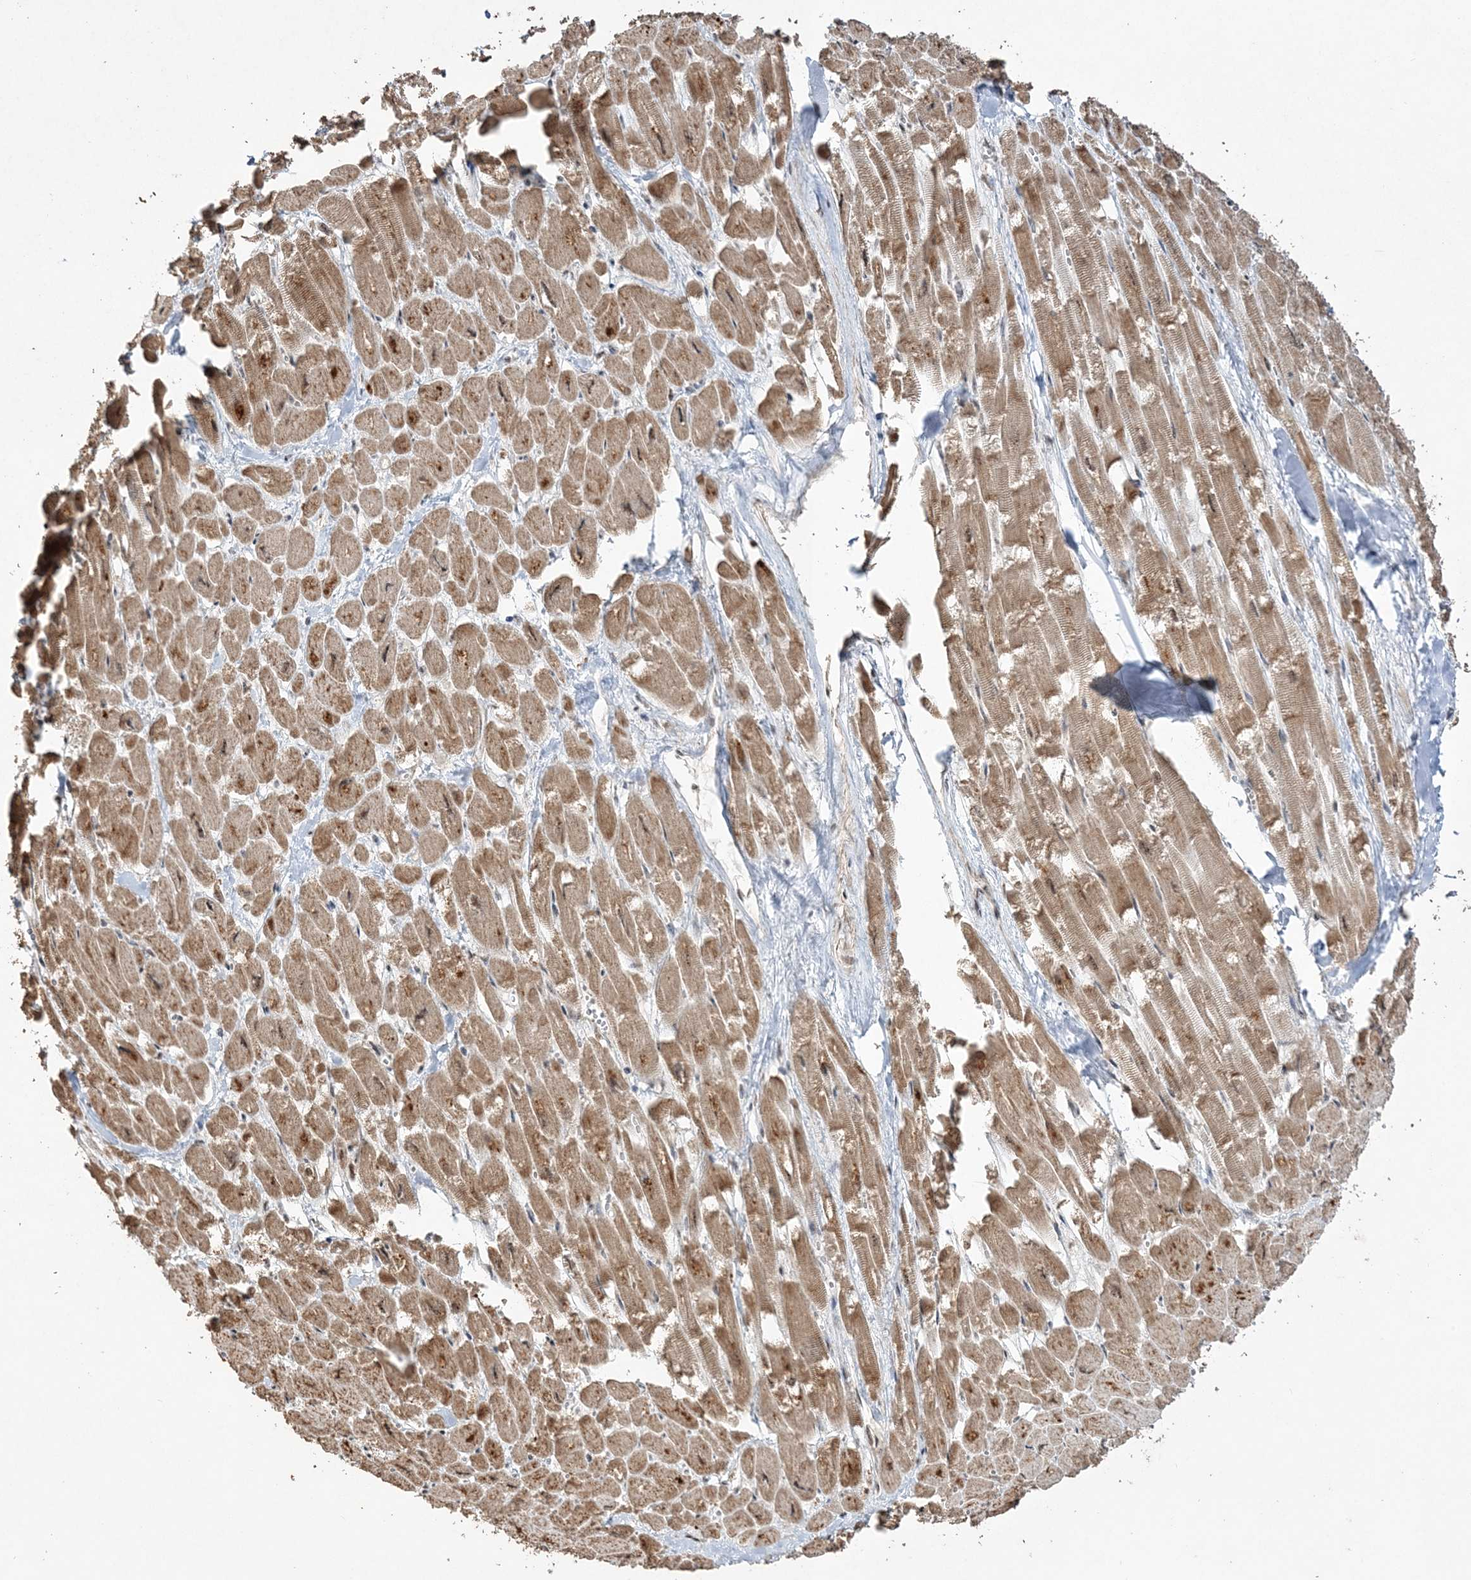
{"staining": {"intensity": "strong", "quantity": ">75%", "location": "cytoplasmic/membranous,nuclear"}, "tissue": "heart muscle", "cell_type": "Cardiomyocytes", "image_type": "normal", "snomed": [{"axis": "morphology", "description": "Normal tissue, NOS"}, {"axis": "topography", "description": "Heart"}], "caption": "Immunohistochemistry image of unremarkable heart muscle stained for a protein (brown), which reveals high levels of strong cytoplasmic/membranous,nuclear staining in approximately >75% of cardiomyocytes.", "gene": "POLR3B", "patient": {"sex": "male", "age": 54}}